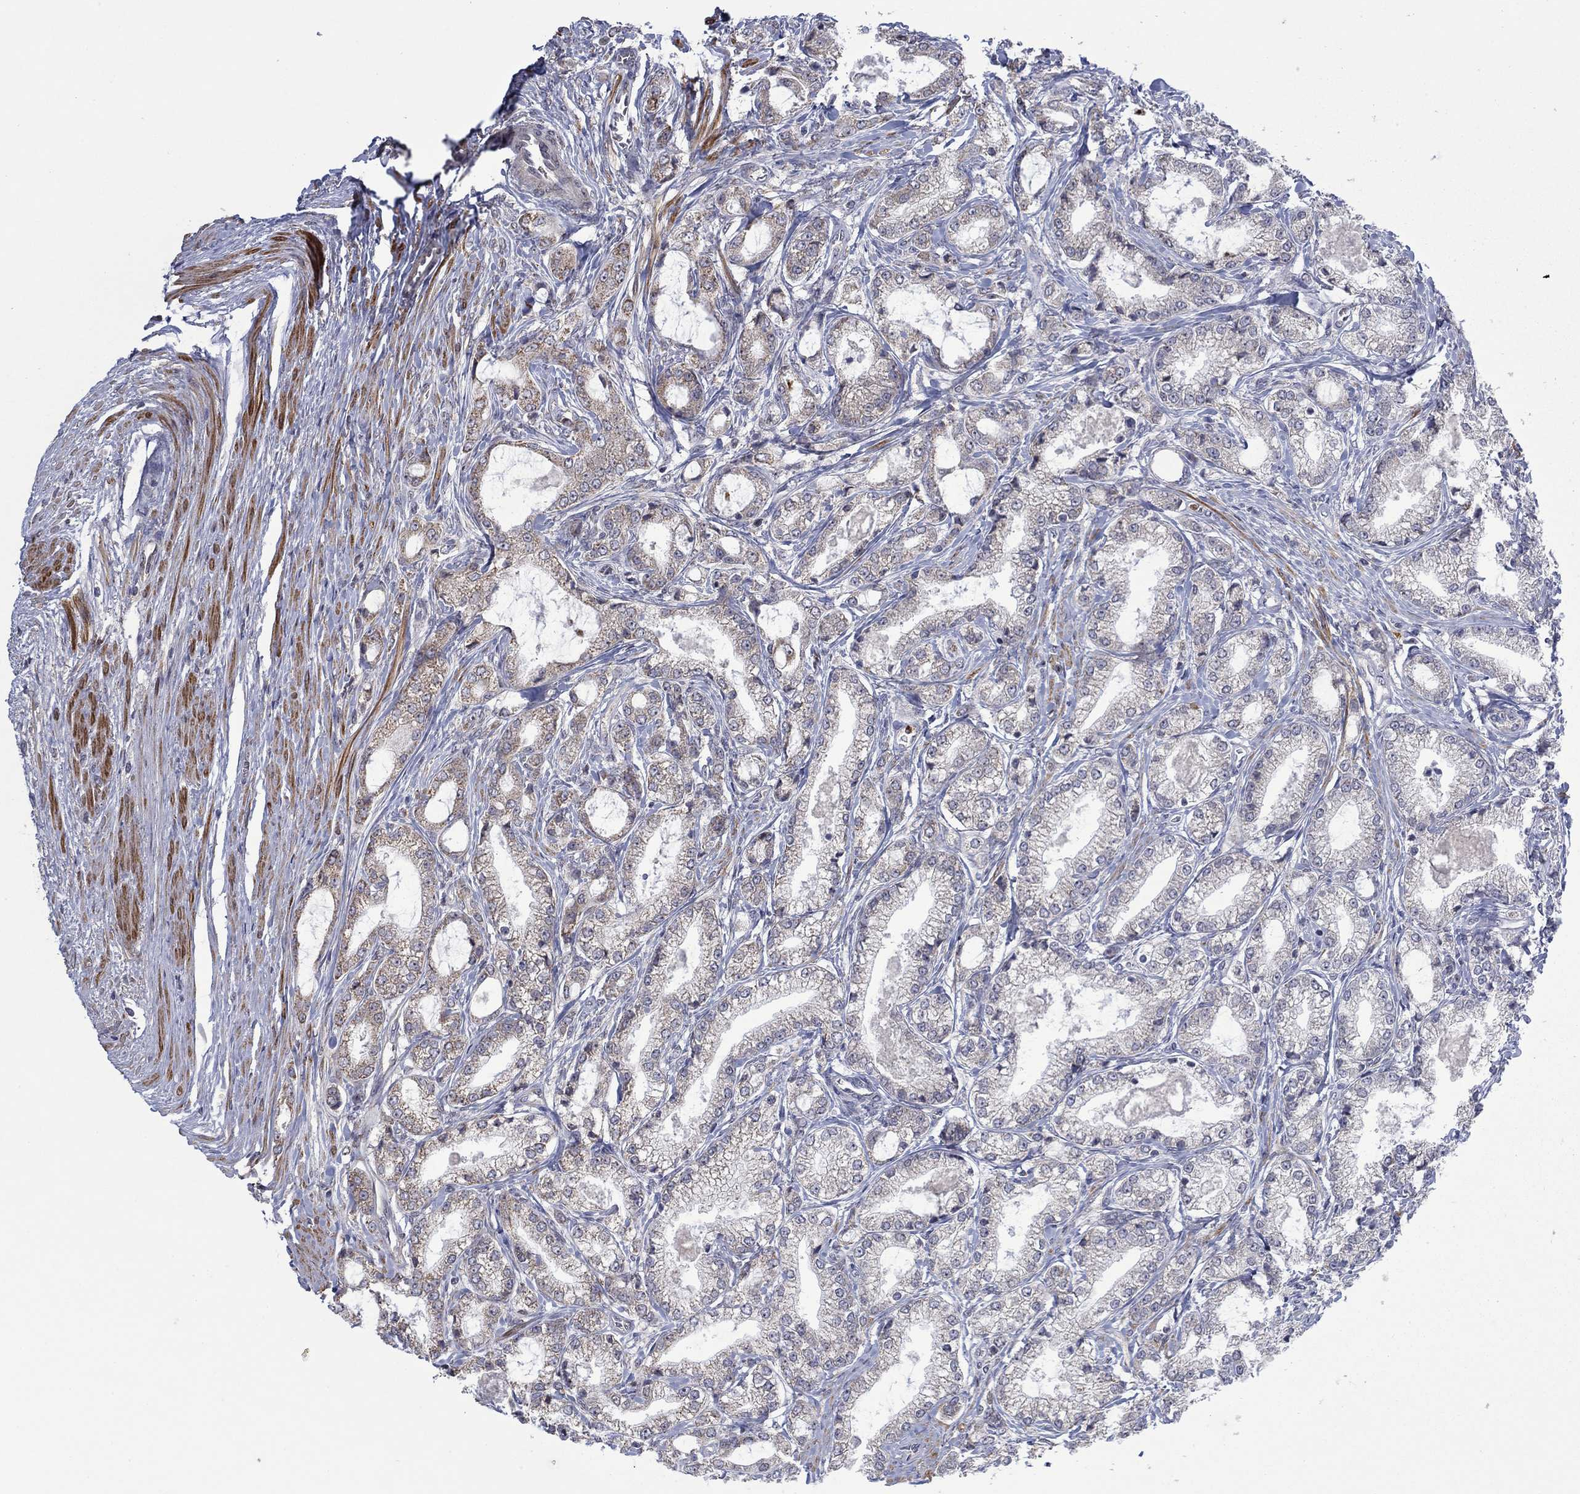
{"staining": {"intensity": "weak", "quantity": "<25%", "location": "cytoplasmic/membranous"}, "tissue": "prostate cancer", "cell_type": "Tumor cells", "image_type": "cancer", "snomed": [{"axis": "morphology", "description": "Adenocarcinoma, NOS"}, {"axis": "topography", "description": "Prostate and seminal vesicle, NOS"}, {"axis": "topography", "description": "Prostate"}], "caption": "Immunohistochemistry (IHC) photomicrograph of human adenocarcinoma (prostate) stained for a protein (brown), which shows no positivity in tumor cells.", "gene": "MTRFR", "patient": {"sex": "male", "age": 62}}